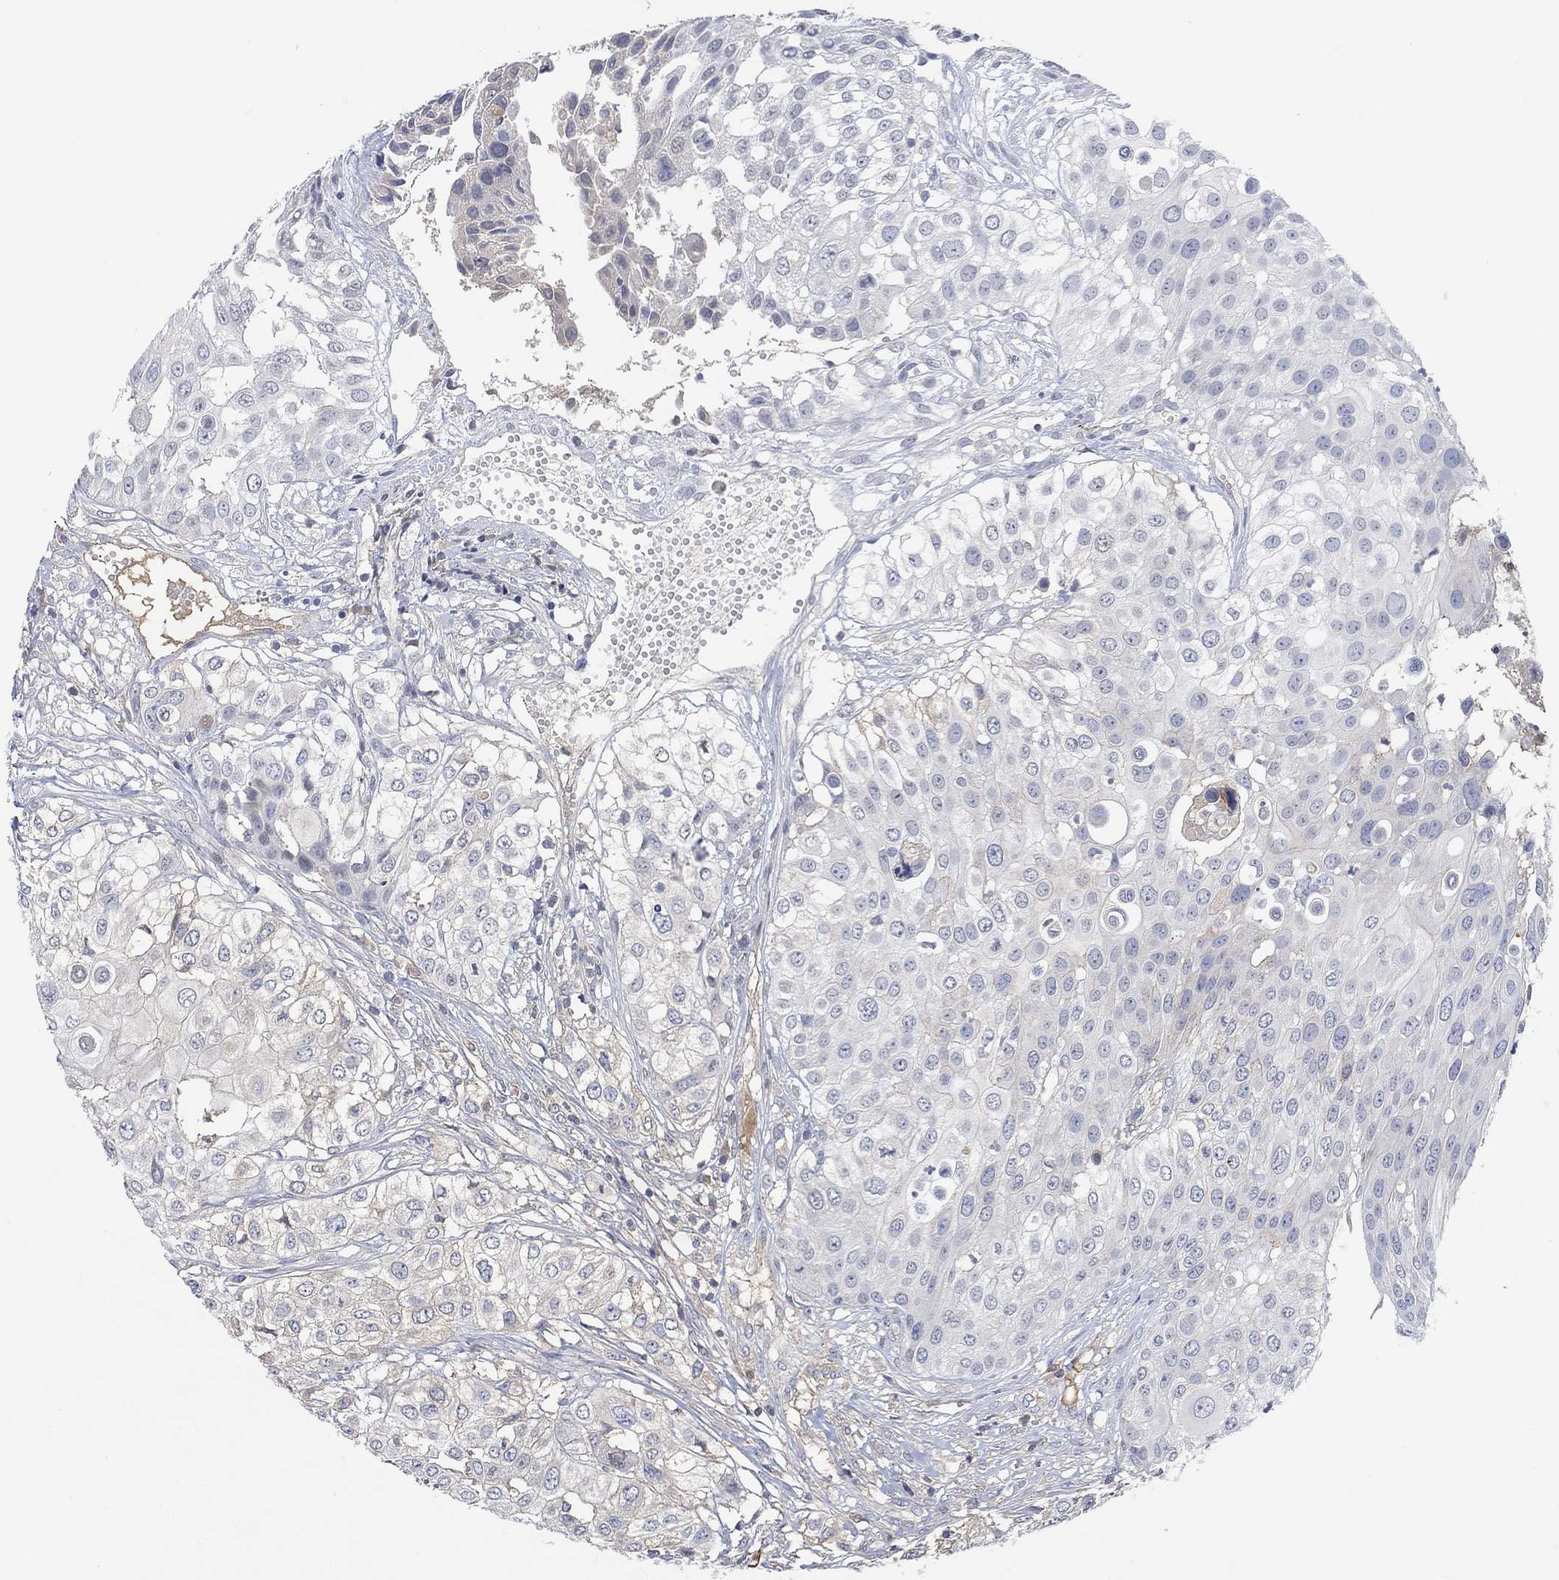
{"staining": {"intensity": "negative", "quantity": "none", "location": "none"}, "tissue": "urothelial cancer", "cell_type": "Tumor cells", "image_type": "cancer", "snomed": [{"axis": "morphology", "description": "Urothelial carcinoma, High grade"}, {"axis": "topography", "description": "Urinary bladder"}], "caption": "The immunohistochemistry (IHC) image has no significant expression in tumor cells of urothelial cancer tissue.", "gene": "MSTN", "patient": {"sex": "female", "age": 79}}